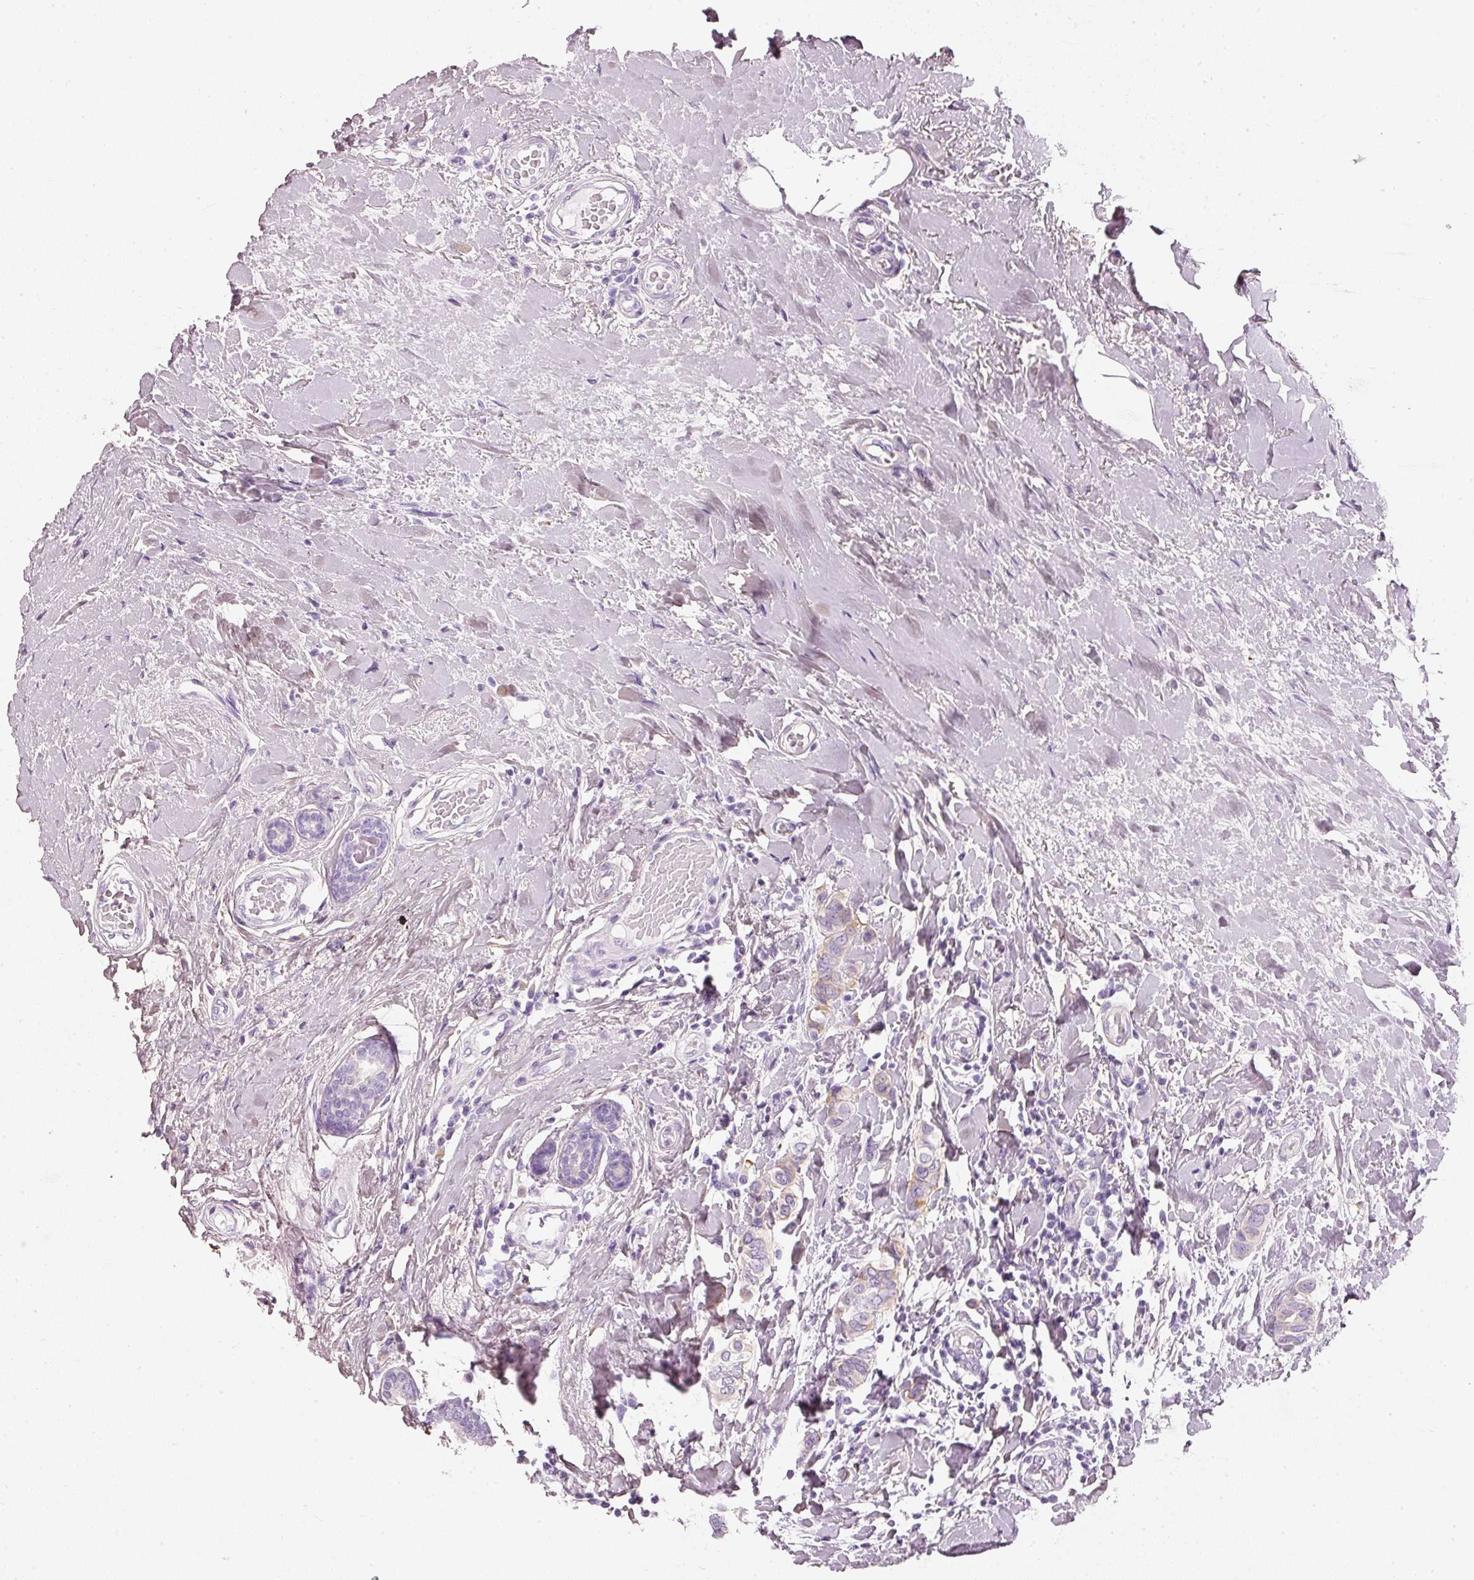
{"staining": {"intensity": "weak", "quantity": "<25%", "location": "cytoplasmic/membranous"}, "tissue": "breast cancer", "cell_type": "Tumor cells", "image_type": "cancer", "snomed": [{"axis": "morphology", "description": "Lobular carcinoma"}, {"axis": "topography", "description": "Breast"}], "caption": "Lobular carcinoma (breast) was stained to show a protein in brown. There is no significant positivity in tumor cells.", "gene": "PDXDC1", "patient": {"sex": "female", "age": 51}}